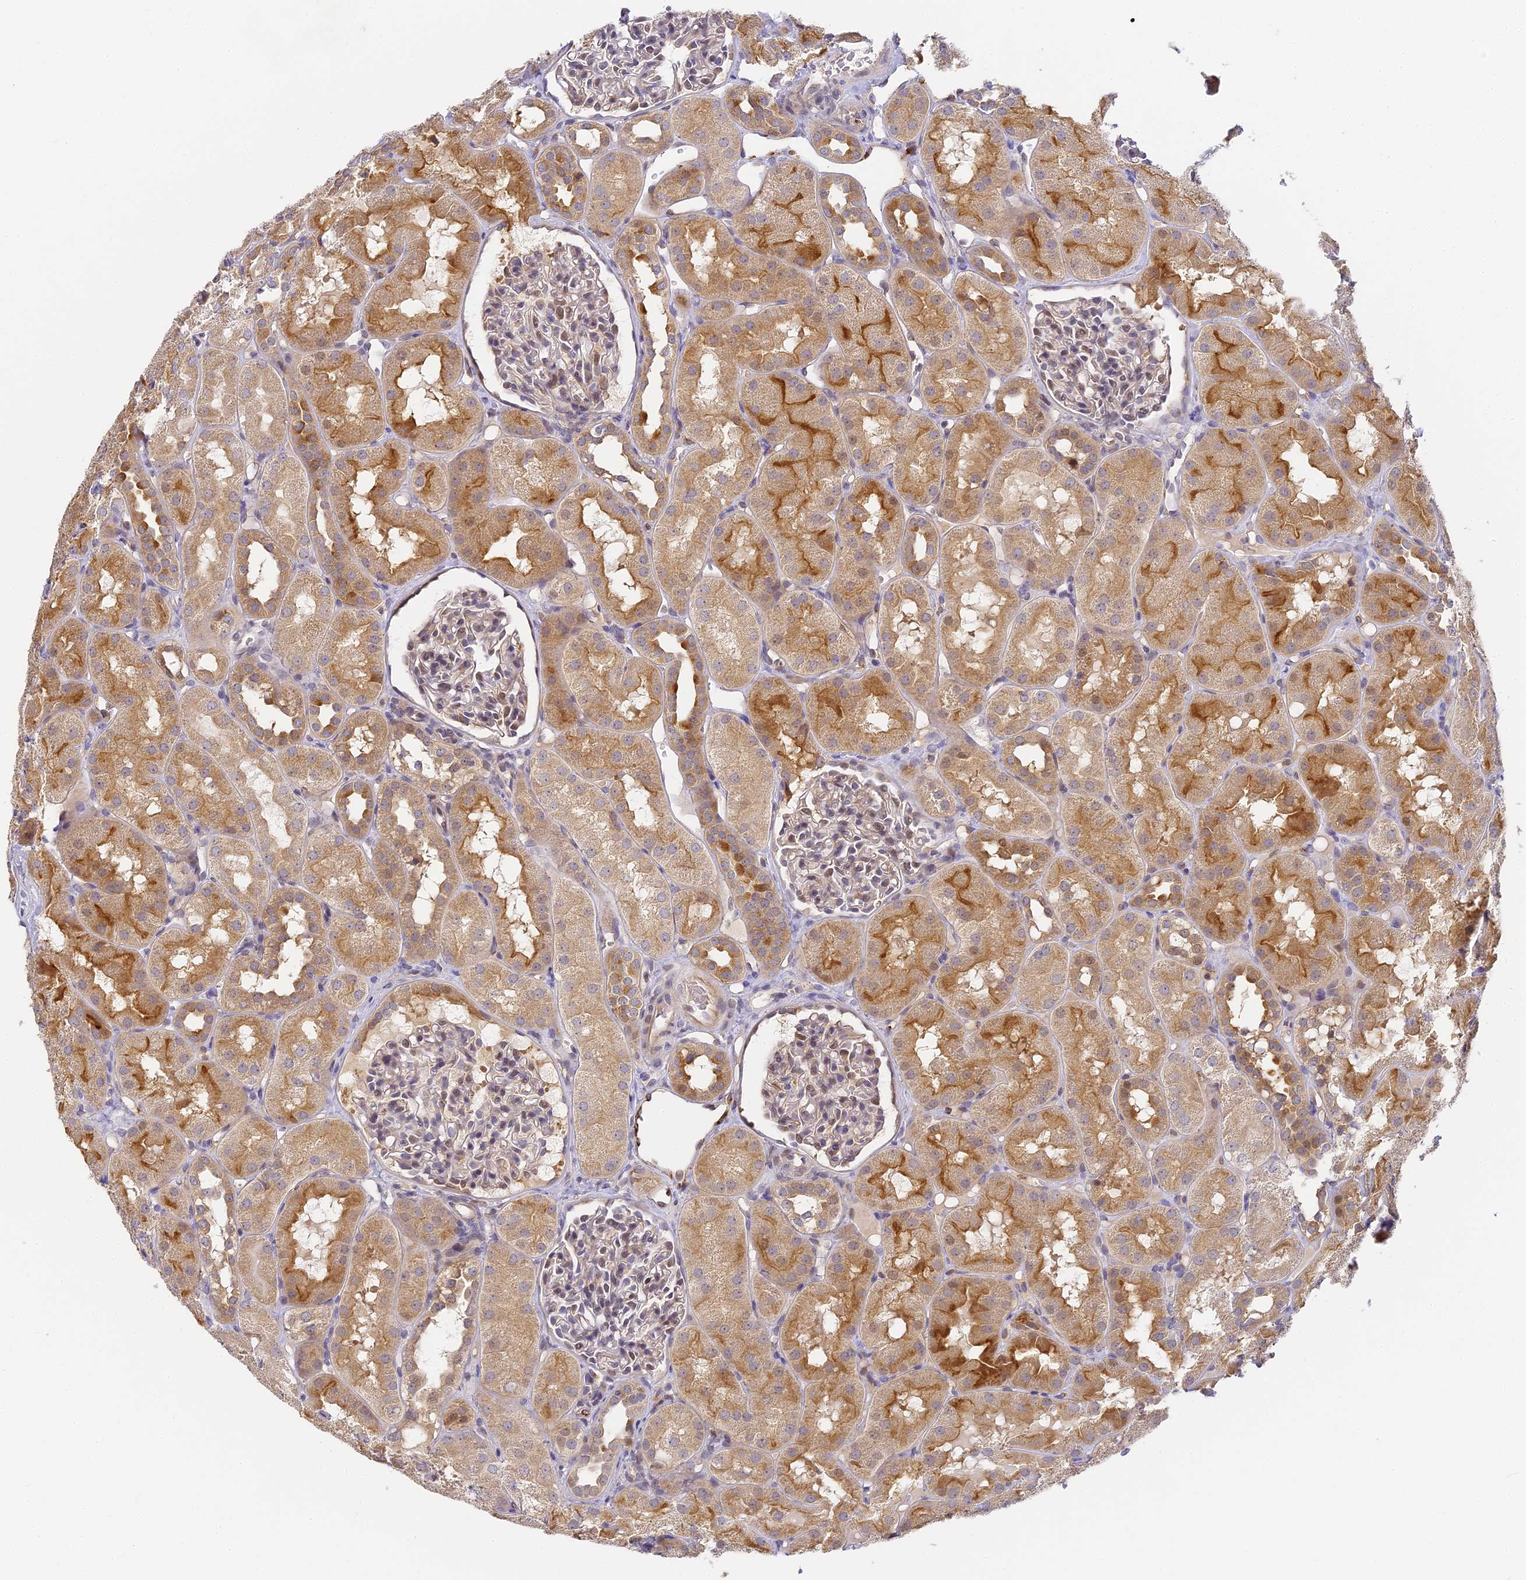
{"staining": {"intensity": "weak", "quantity": "25%-75%", "location": "nuclear"}, "tissue": "kidney", "cell_type": "Cells in glomeruli", "image_type": "normal", "snomed": [{"axis": "morphology", "description": "Normal tissue, NOS"}, {"axis": "topography", "description": "Kidney"}, {"axis": "topography", "description": "Urinary bladder"}], "caption": "High-magnification brightfield microscopy of normal kidney stained with DAB (3,3'-diaminobenzidine) (brown) and counterstained with hematoxylin (blue). cells in glomeruli exhibit weak nuclear positivity is appreciated in about25%-75% of cells. (DAB (3,3'-diaminobenzidine) = brown stain, brightfield microscopy at high magnification).", "gene": "DNAAF10", "patient": {"sex": "male", "age": 16}}